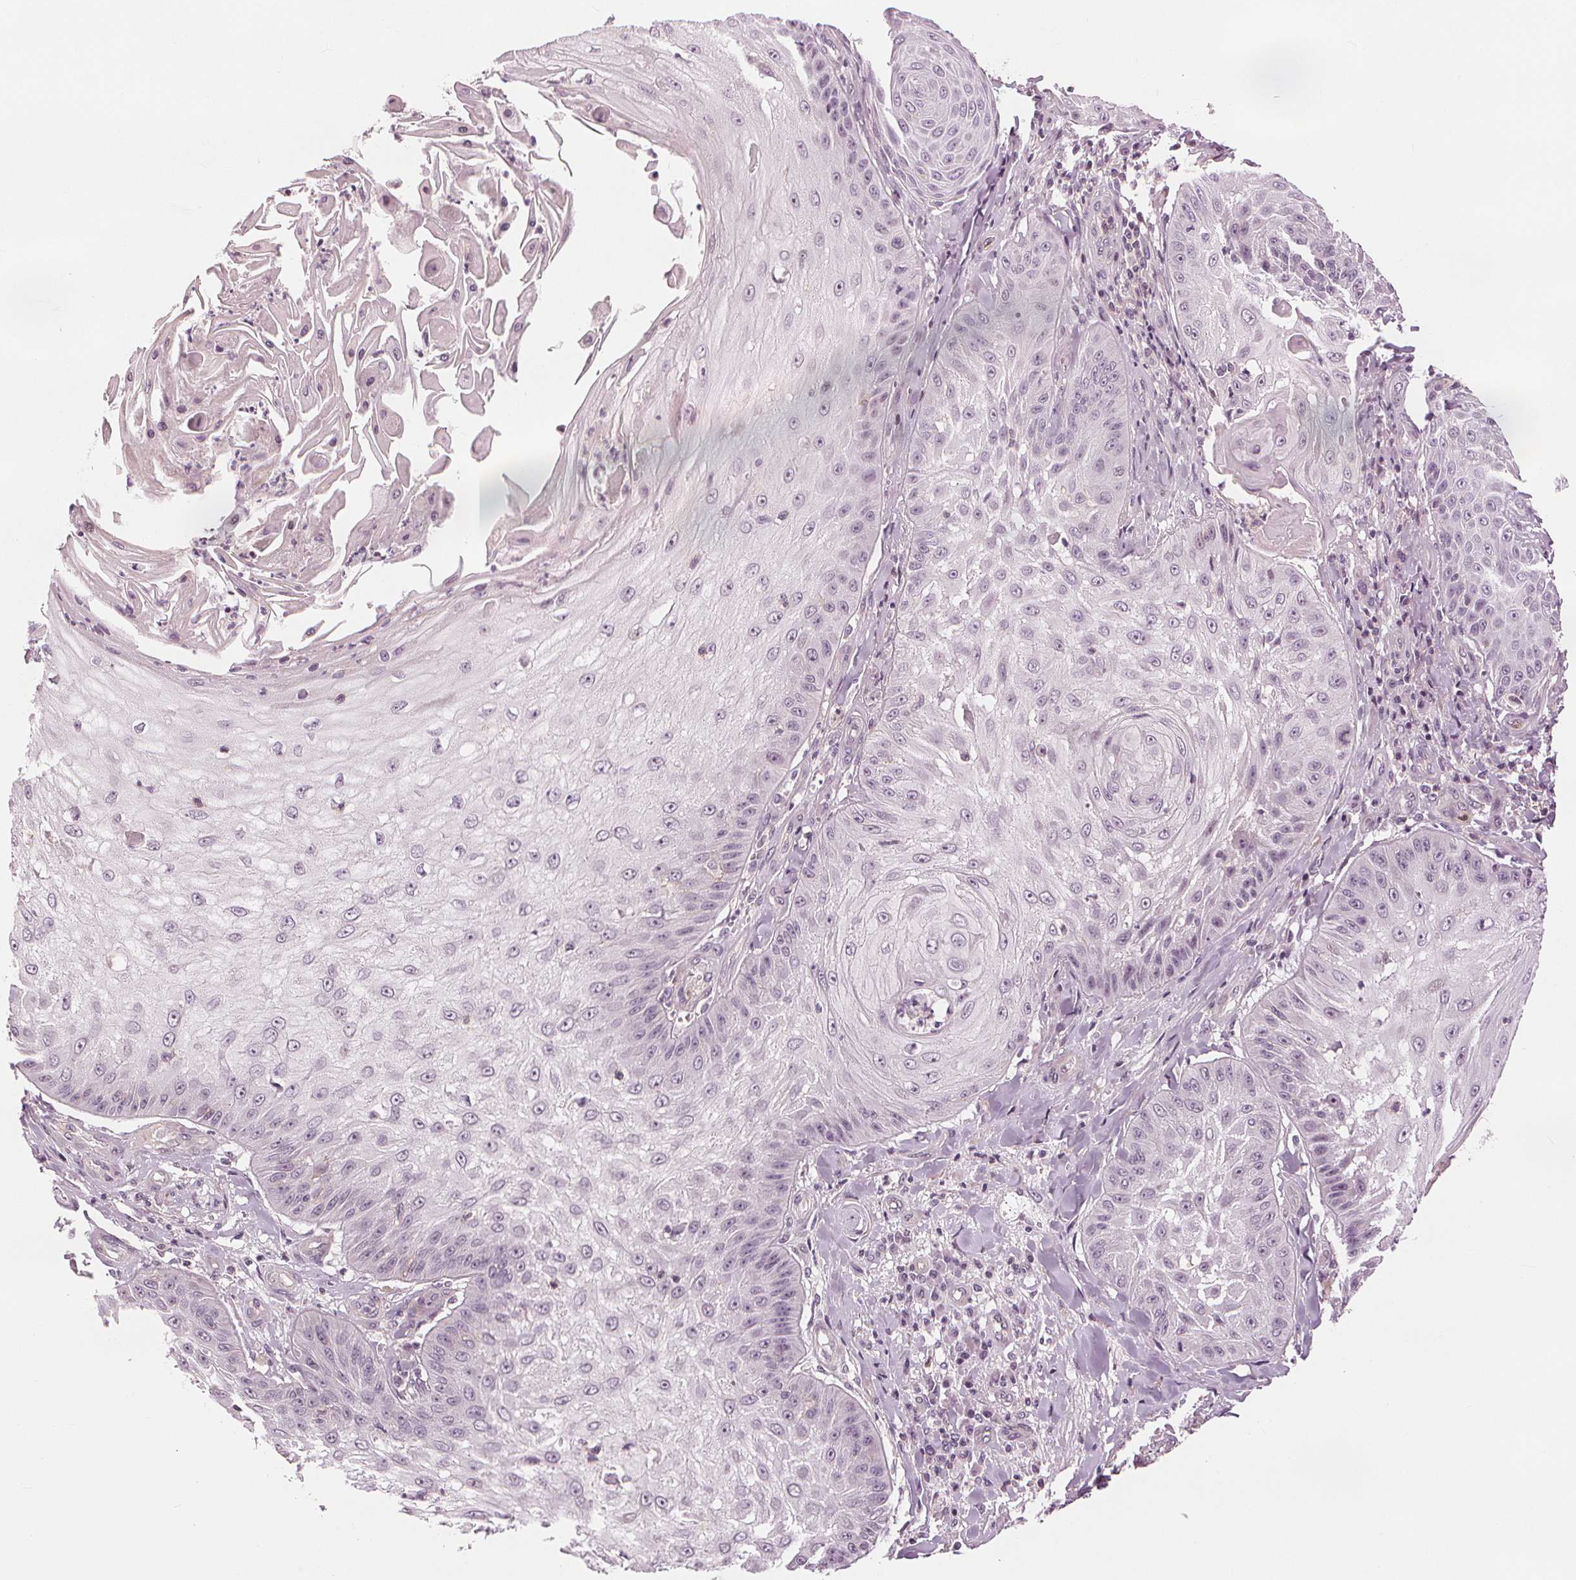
{"staining": {"intensity": "negative", "quantity": "none", "location": "none"}, "tissue": "skin cancer", "cell_type": "Tumor cells", "image_type": "cancer", "snomed": [{"axis": "morphology", "description": "Squamous cell carcinoma, NOS"}, {"axis": "topography", "description": "Skin"}], "caption": "Histopathology image shows no significant protein staining in tumor cells of skin cancer.", "gene": "SLC34A1", "patient": {"sex": "male", "age": 70}}